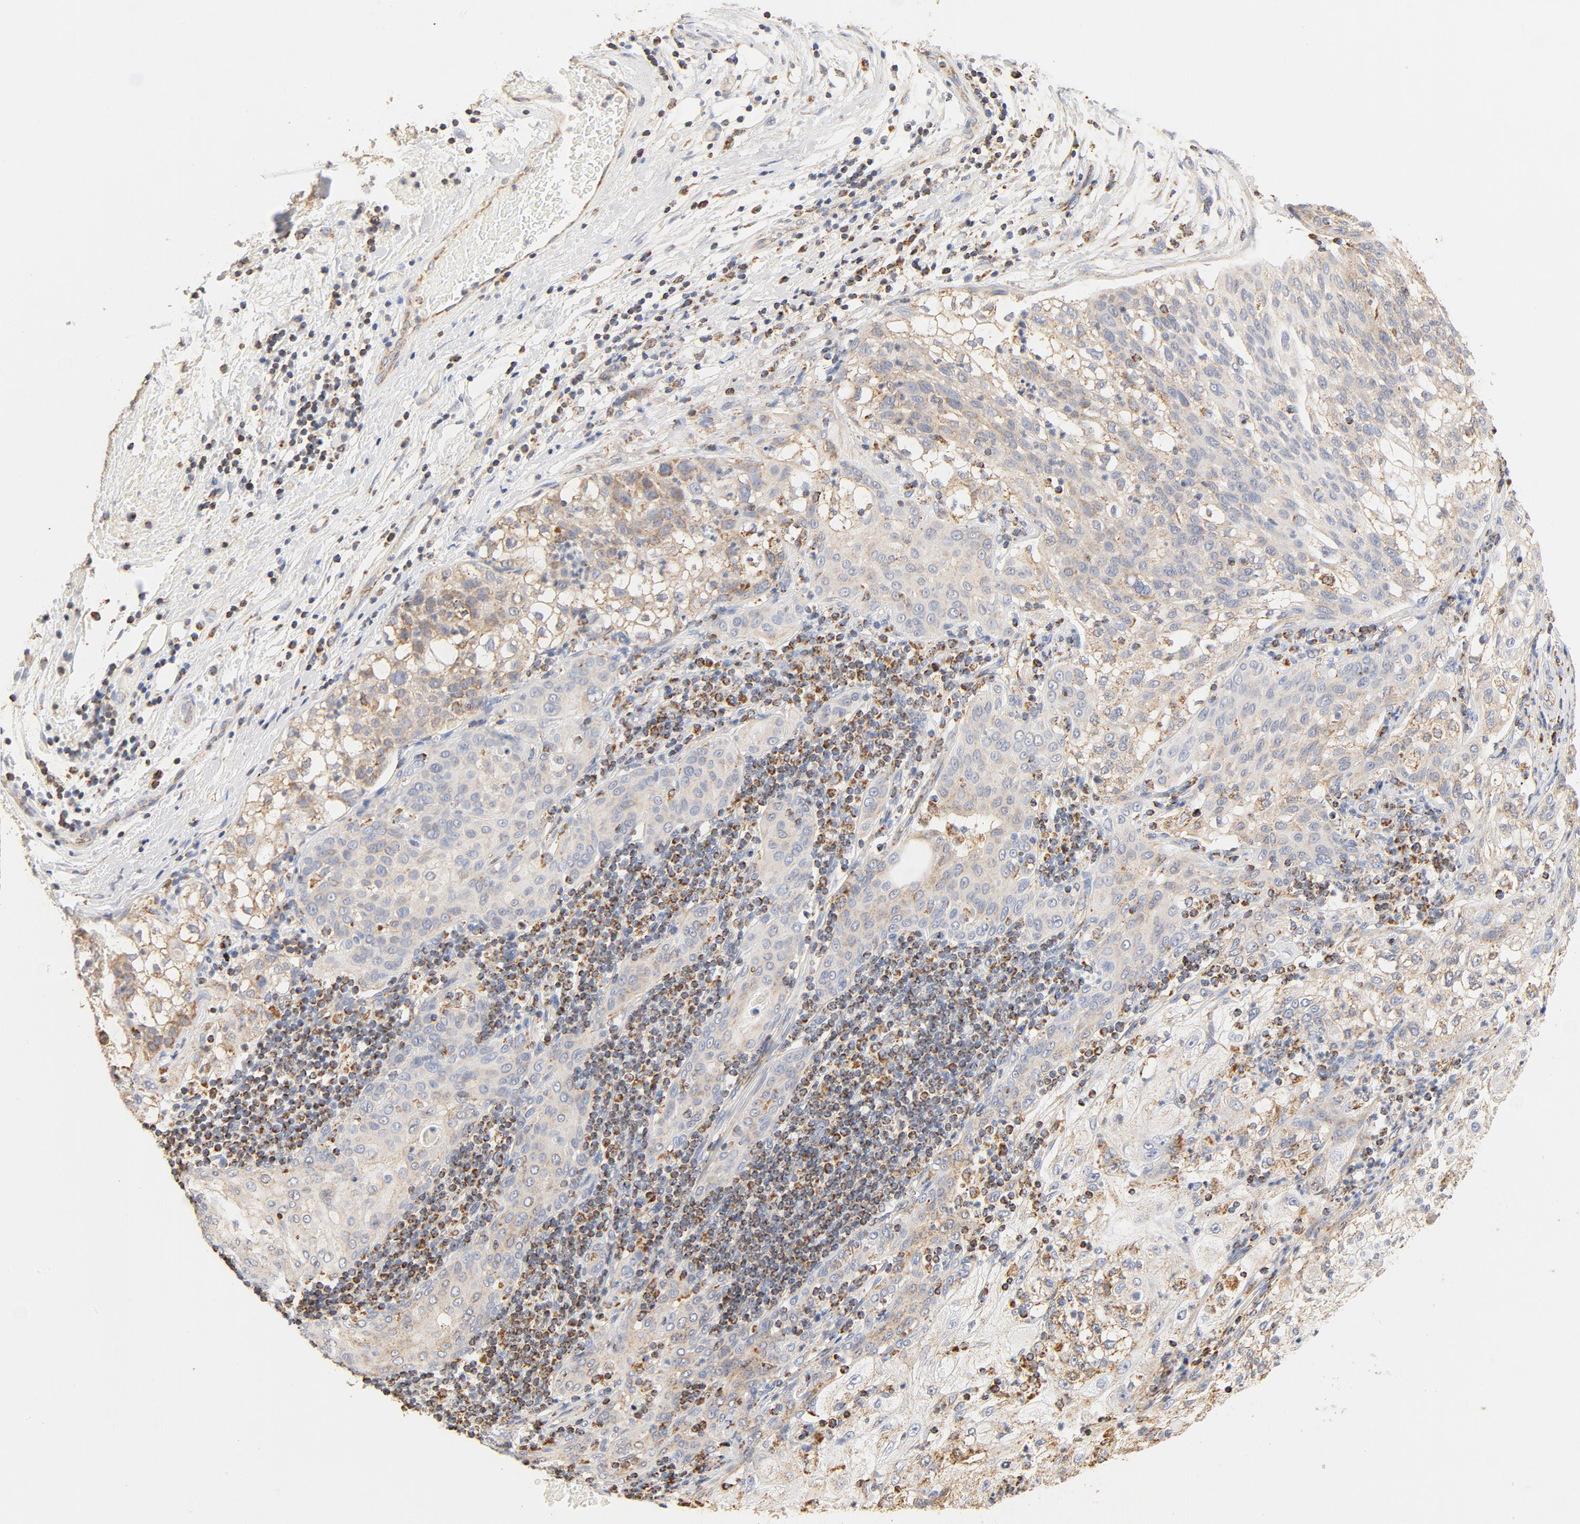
{"staining": {"intensity": "moderate", "quantity": ">75%", "location": "cytoplasmic/membranous"}, "tissue": "lung cancer", "cell_type": "Tumor cells", "image_type": "cancer", "snomed": [{"axis": "morphology", "description": "Inflammation, NOS"}, {"axis": "morphology", "description": "Squamous cell carcinoma, NOS"}, {"axis": "topography", "description": "Lymph node"}, {"axis": "topography", "description": "Soft tissue"}, {"axis": "topography", "description": "Lung"}], "caption": "Protein analysis of lung squamous cell carcinoma tissue reveals moderate cytoplasmic/membranous staining in approximately >75% of tumor cells.", "gene": "COX4I1", "patient": {"sex": "male", "age": 66}}